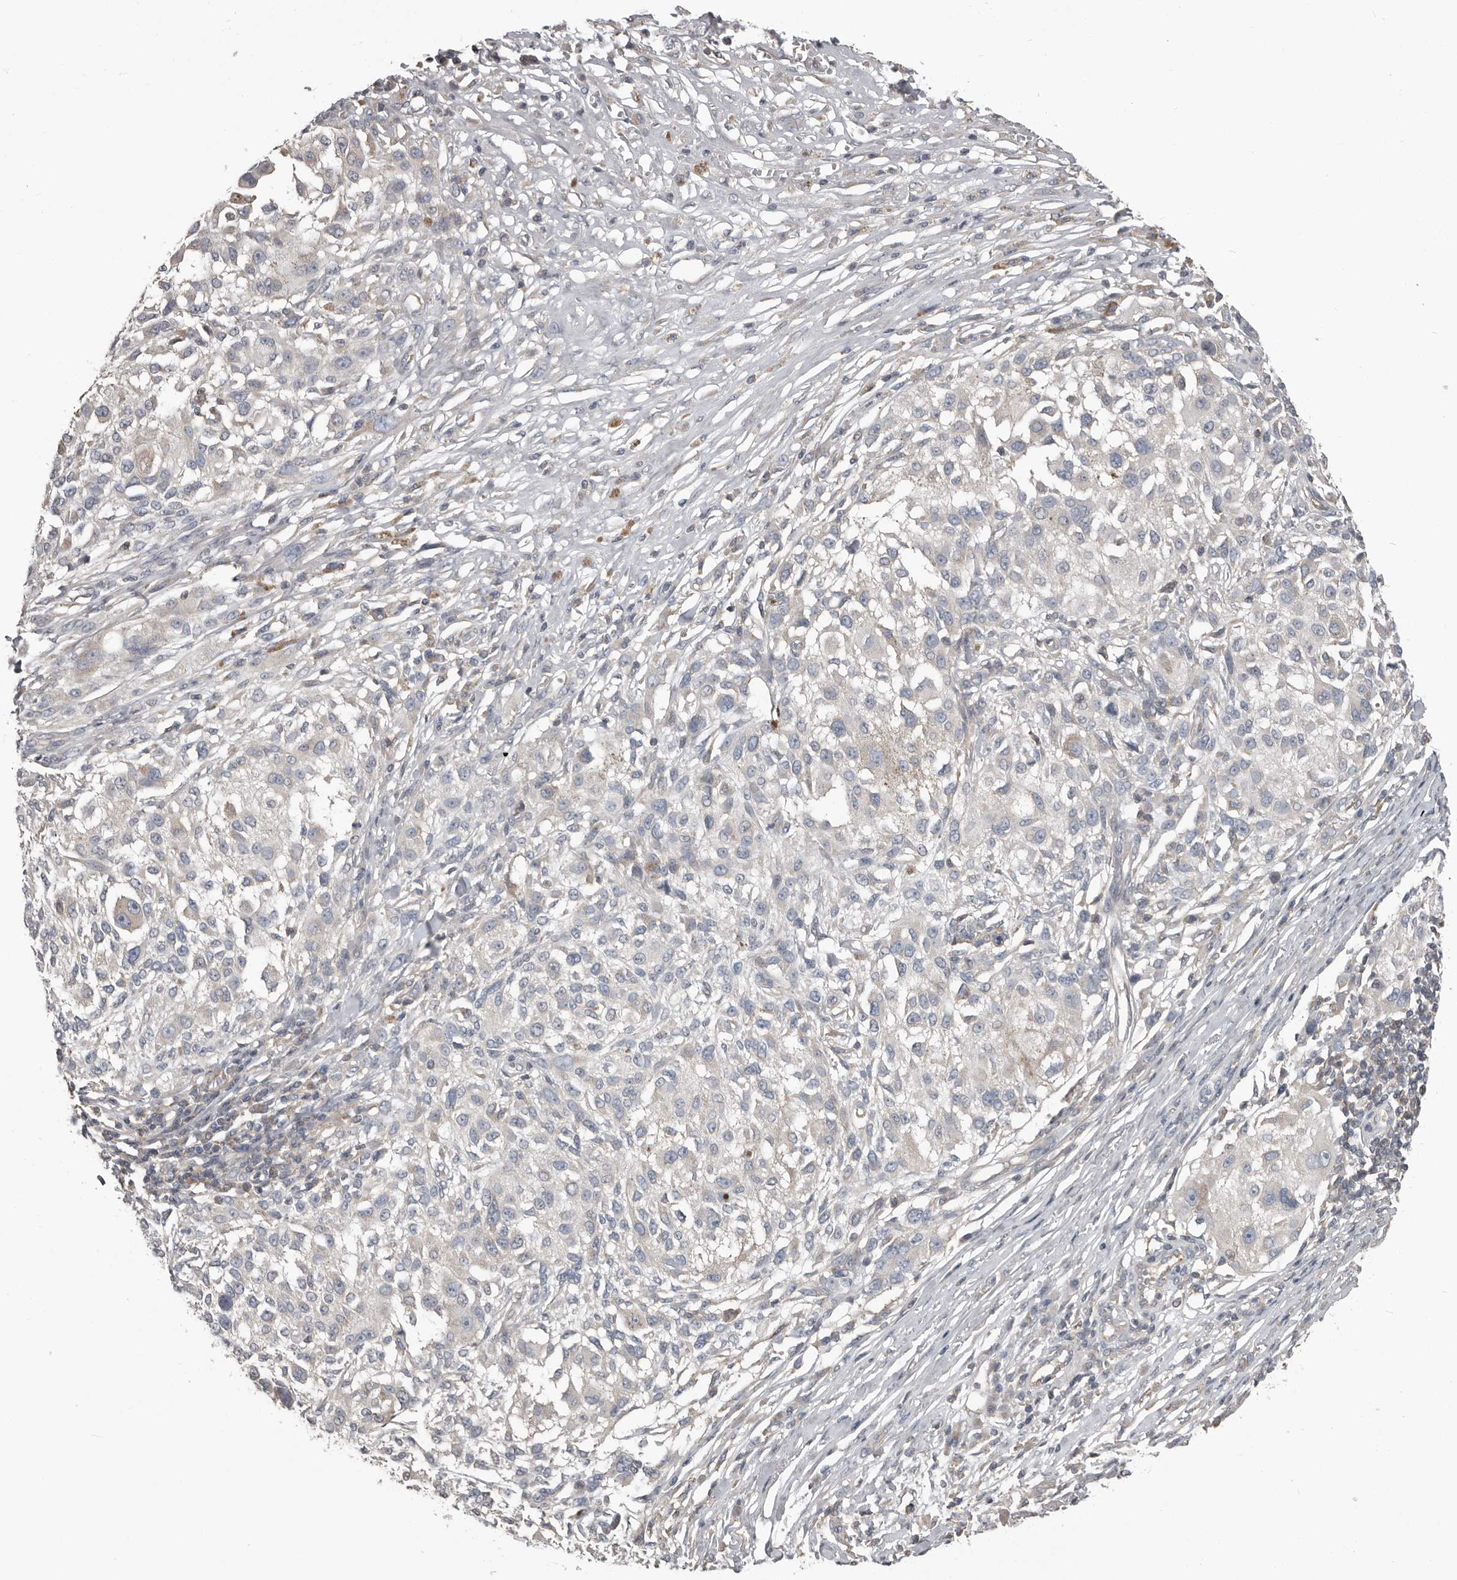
{"staining": {"intensity": "negative", "quantity": "none", "location": "none"}, "tissue": "melanoma", "cell_type": "Tumor cells", "image_type": "cancer", "snomed": [{"axis": "morphology", "description": "Necrosis, NOS"}, {"axis": "morphology", "description": "Malignant melanoma, NOS"}, {"axis": "topography", "description": "Skin"}], "caption": "Human melanoma stained for a protein using IHC exhibits no expression in tumor cells.", "gene": "CA6", "patient": {"sex": "female", "age": 87}}